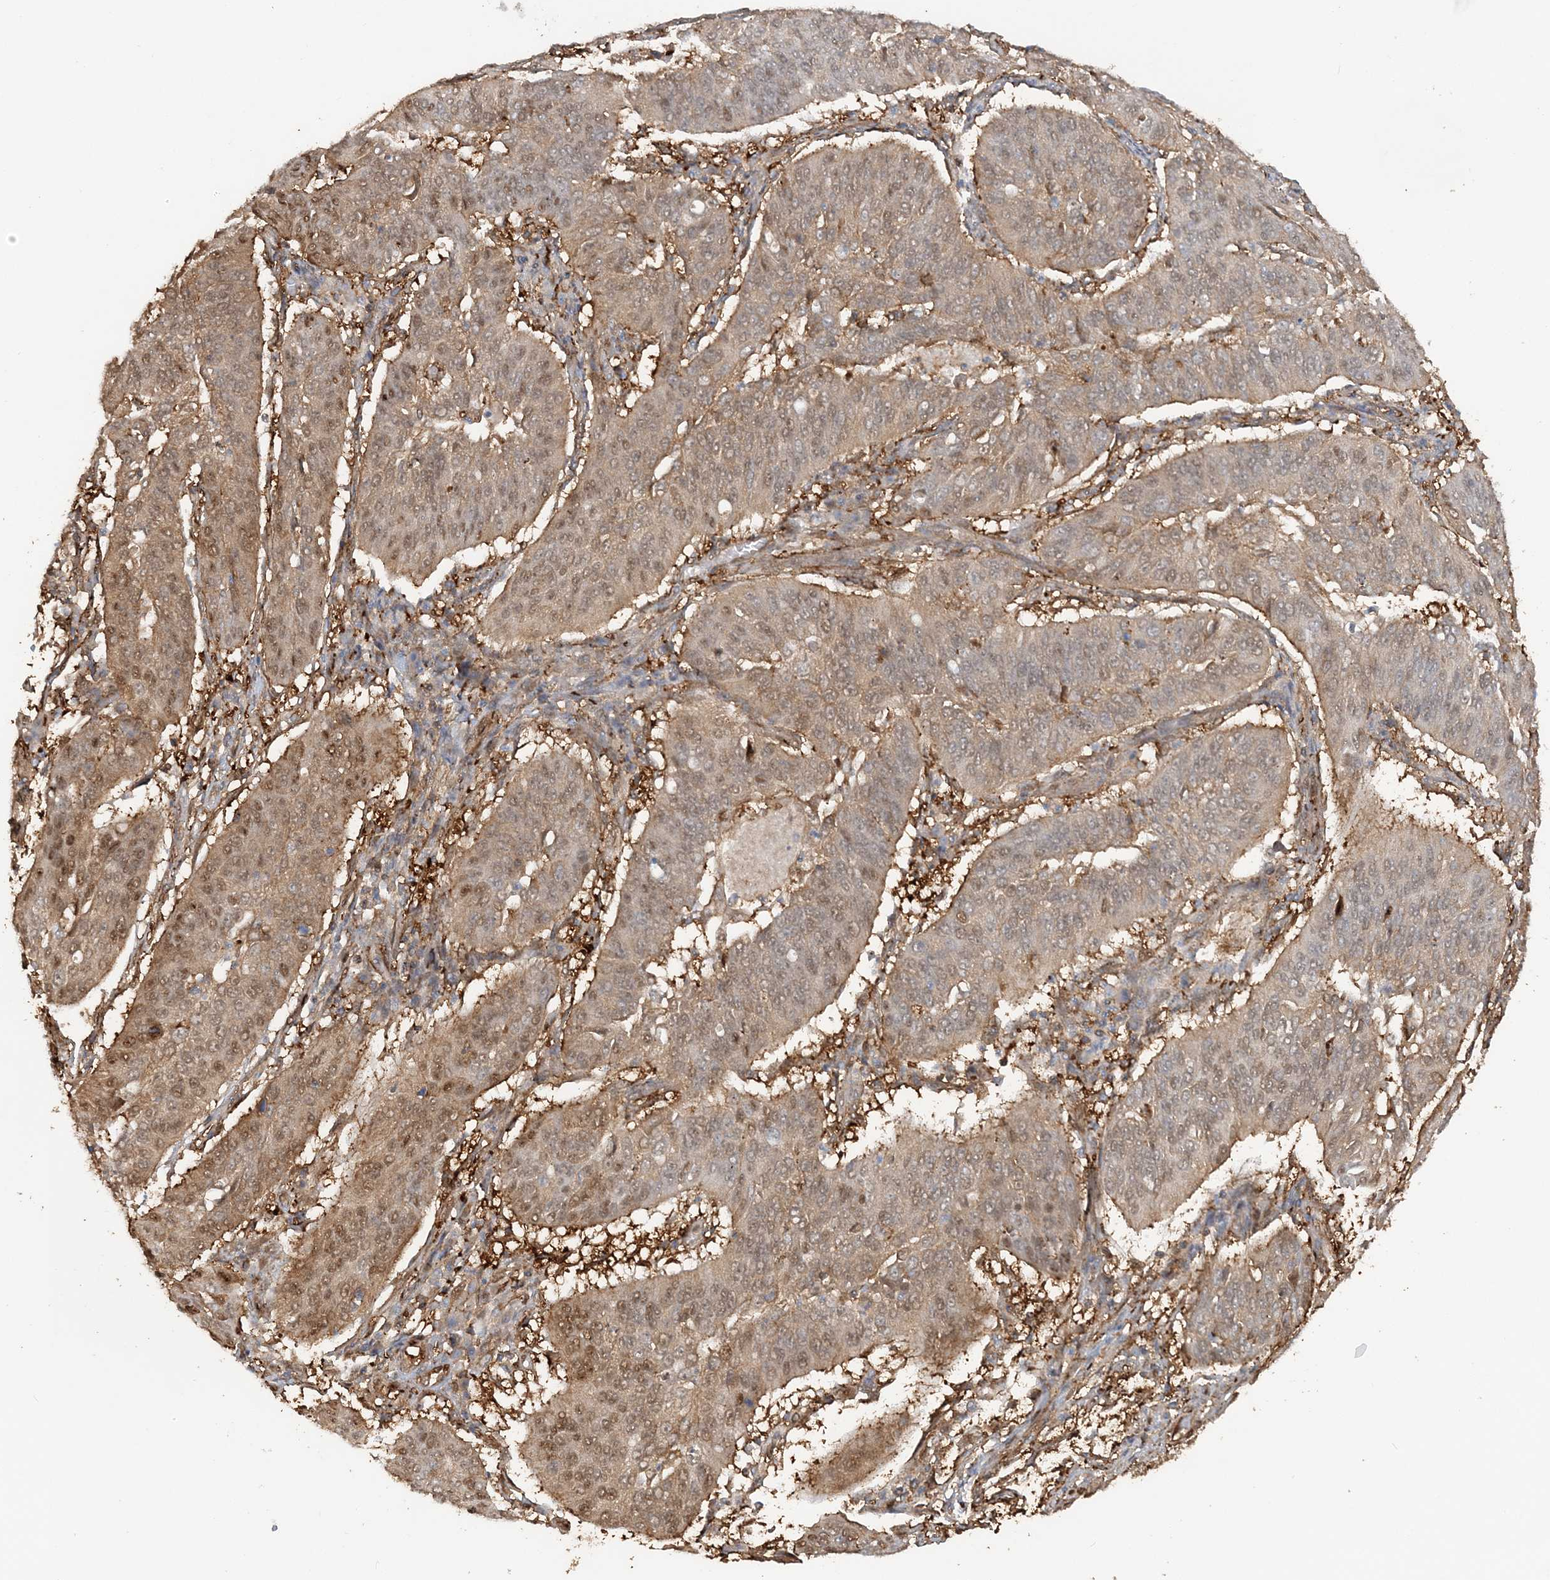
{"staining": {"intensity": "moderate", "quantity": "<25%", "location": "cytoplasmic/membranous,nuclear"}, "tissue": "cervical cancer", "cell_type": "Tumor cells", "image_type": "cancer", "snomed": [{"axis": "morphology", "description": "Normal tissue, NOS"}, {"axis": "morphology", "description": "Squamous cell carcinoma, NOS"}, {"axis": "topography", "description": "Cervix"}], "caption": "Cervical cancer (squamous cell carcinoma) tissue exhibits moderate cytoplasmic/membranous and nuclear positivity in approximately <25% of tumor cells, visualized by immunohistochemistry. (Brightfield microscopy of DAB IHC at high magnification).", "gene": "DSTN", "patient": {"sex": "female", "age": 39}}